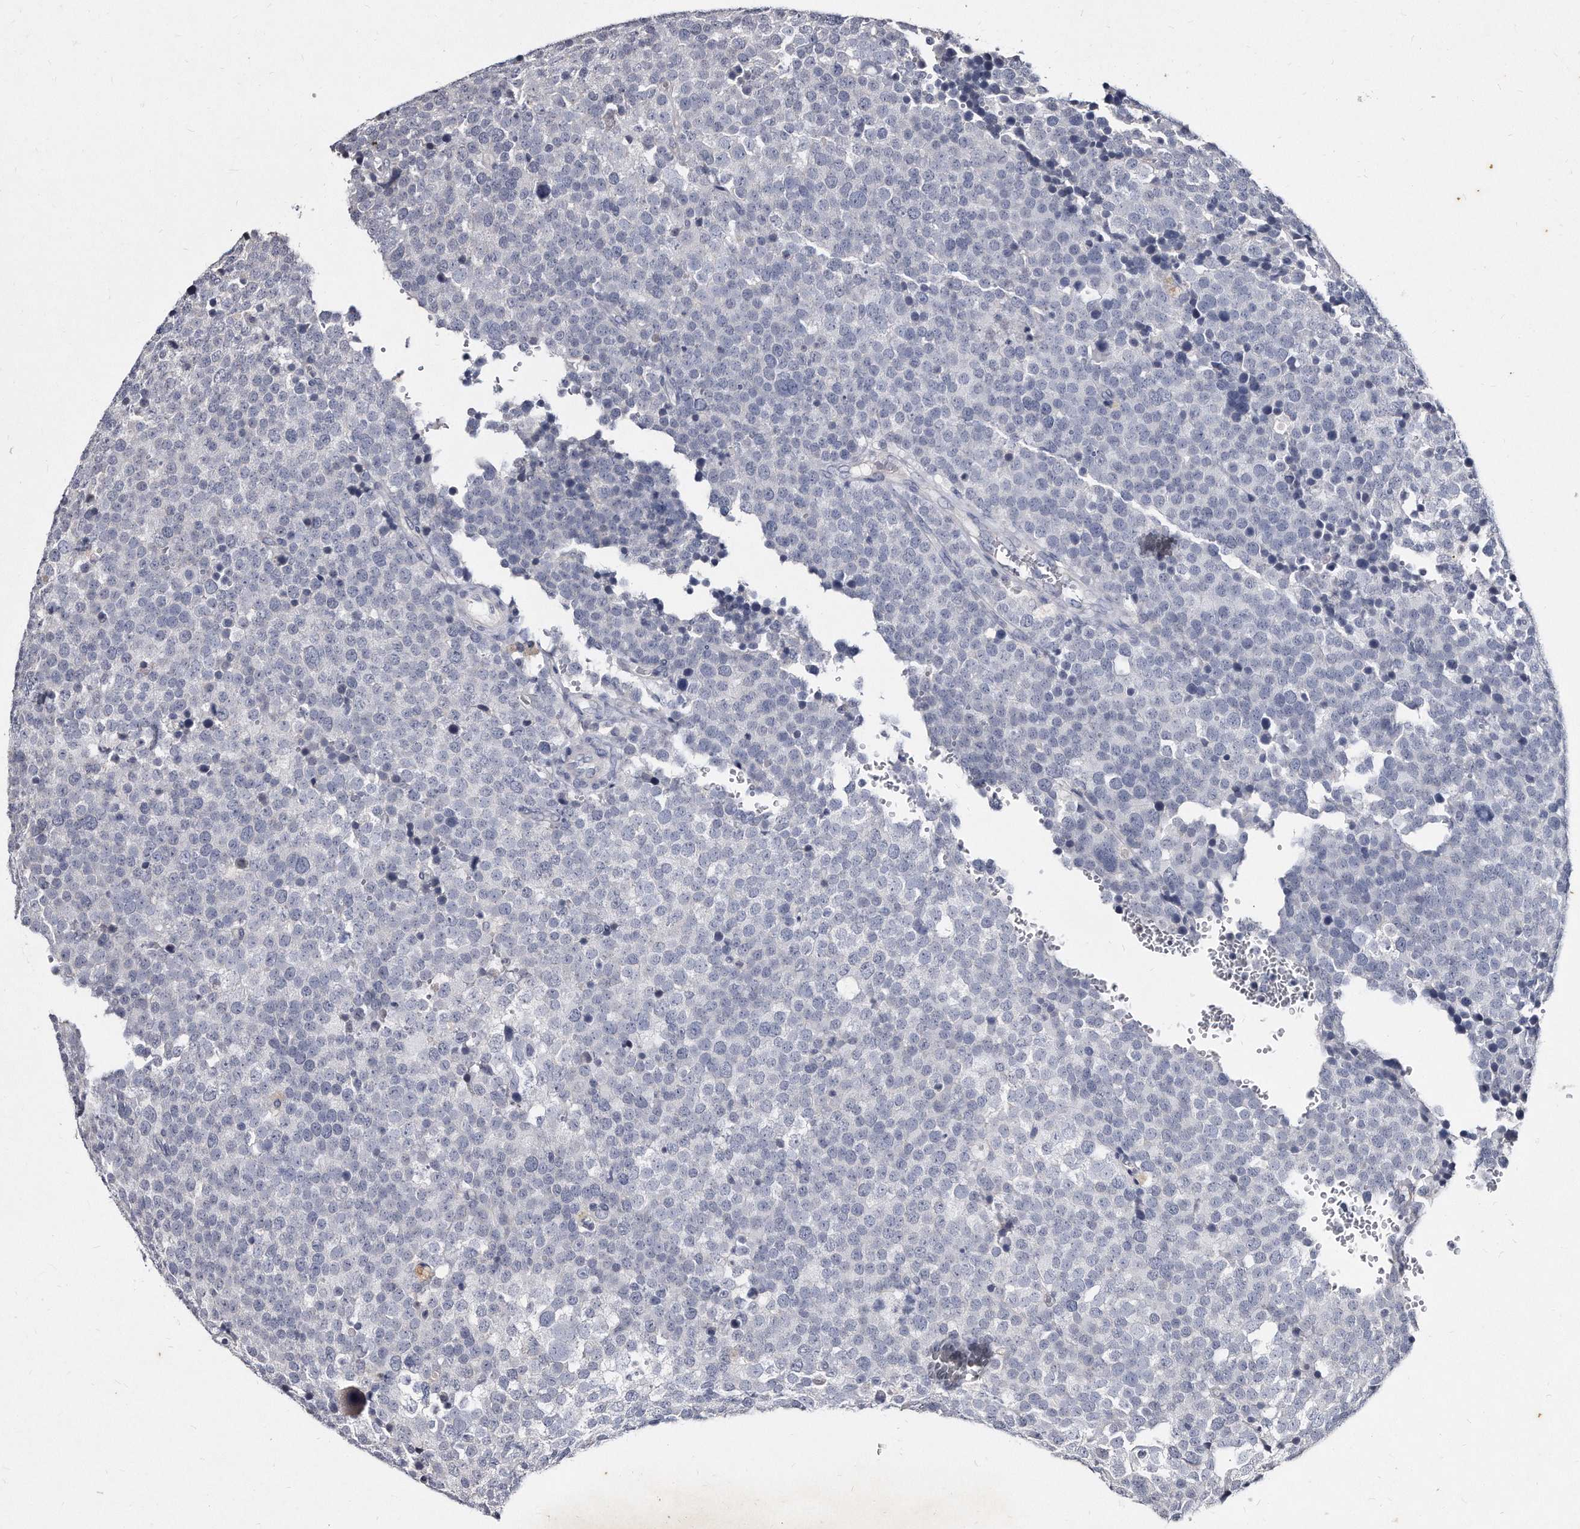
{"staining": {"intensity": "negative", "quantity": "none", "location": "none"}, "tissue": "testis cancer", "cell_type": "Tumor cells", "image_type": "cancer", "snomed": [{"axis": "morphology", "description": "Seminoma, NOS"}, {"axis": "topography", "description": "Testis"}], "caption": "The micrograph displays no staining of tumor cells in seminoma (testis).", "gene": "KLHDC3", "patient": {"sex": "male", "age": 71}}